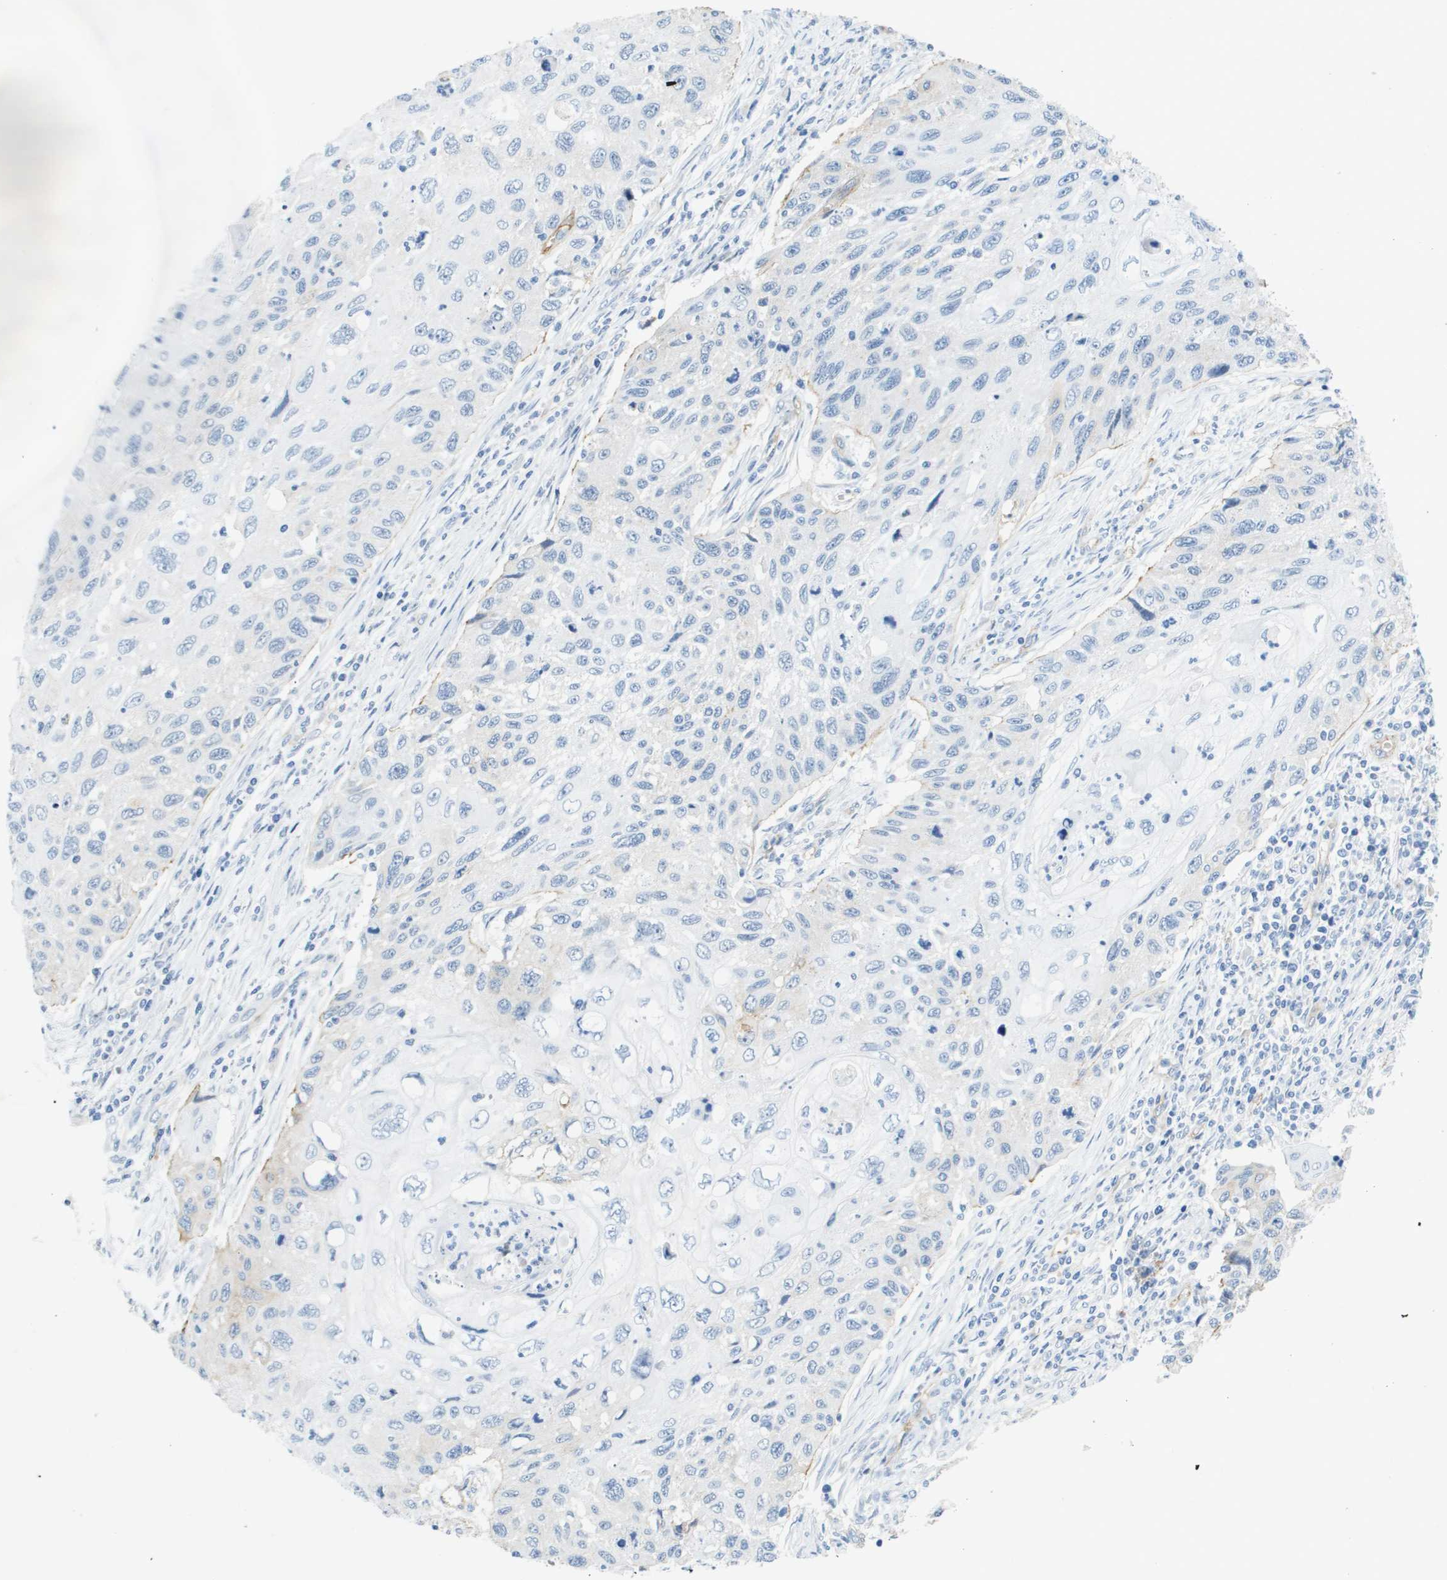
{"staining": {"intensity": "negative", "quantity": "none", "location": "none"}, "tissue": "cervical cancer", "cell_type": "Tumor cells", "image_type": "cancer", "snomed": [{"axis": "morphology", "description": "Squamous cell carcinoma, NOS"}, {"axis": "topography", "description": "Cervix"}], "caption": "An immunohistochemistry (IHC) image of squamous cell carcinoma (cervical) is shown. There is no staining in tumor cells of squamous cell carcinoma (cervical).", "gene": "ITGA6", "patient": {"sex": "female", "age": 70}}